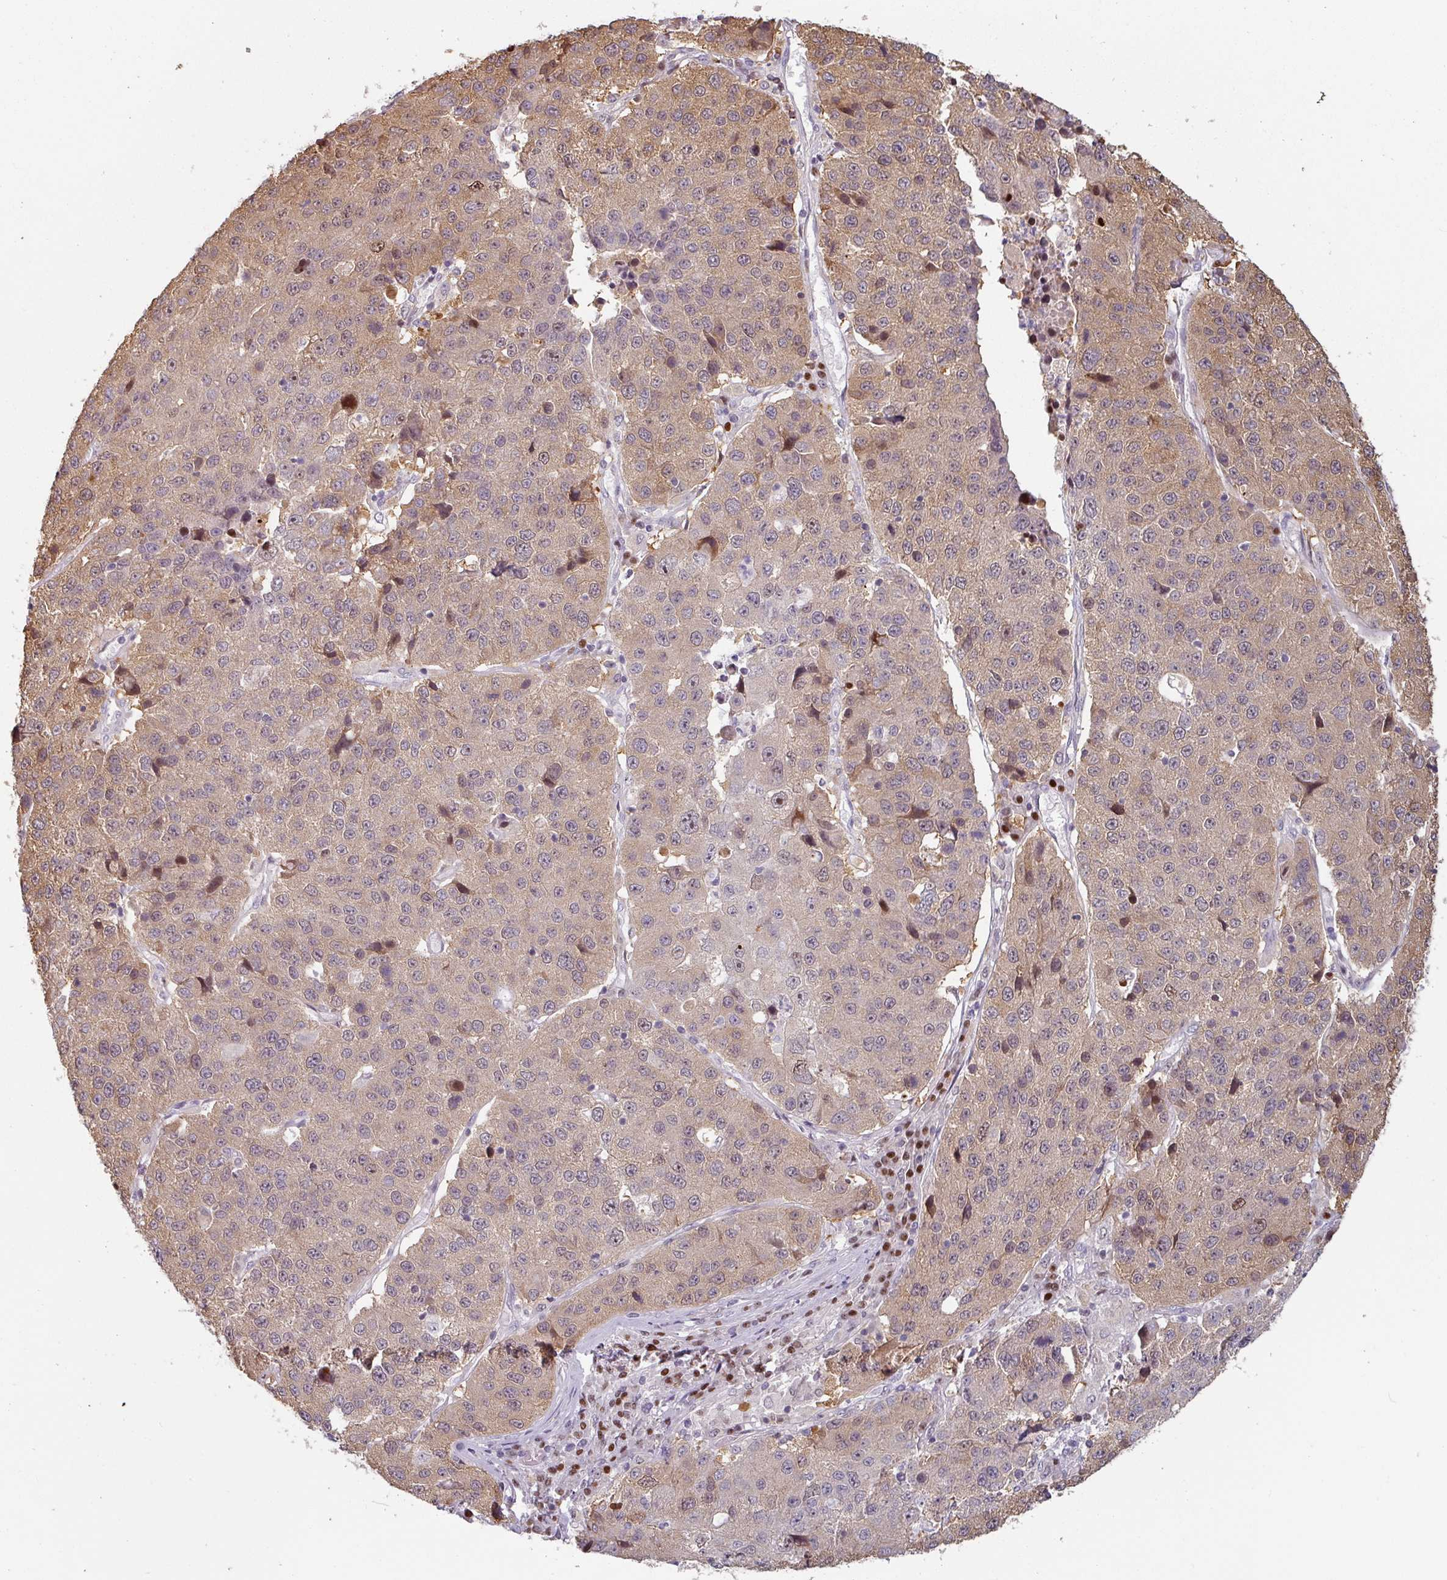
{"staining": {"intensity": "moderate", "quantity": "<25%", "location": "cytoplasmic/membranous,nuclear"}, "tissue": "stomach cancer", "cell_type": "Tumor cells", "image_type": "cancer", "snomed": [{"axis": "morphology", "description": "Adenocarcinoma, NOS"}, {"axis": "topography", "description": "Stomach"}], "caption": "Stomach cancer (adenocarcinoma) was stained to show a protein in brown. There is low levels of moderate cytoplasmic/membranous and nuclear expression in approximately <25% of tumor cells. The staining was performed using DAB (3,3'-diaminobenzidine), with brown indicating positive protein expression. Nuclei are stained blue with hematoxylin.", "gene": "ZBTB6", "patient": {"sex": "male", "age": 71}}